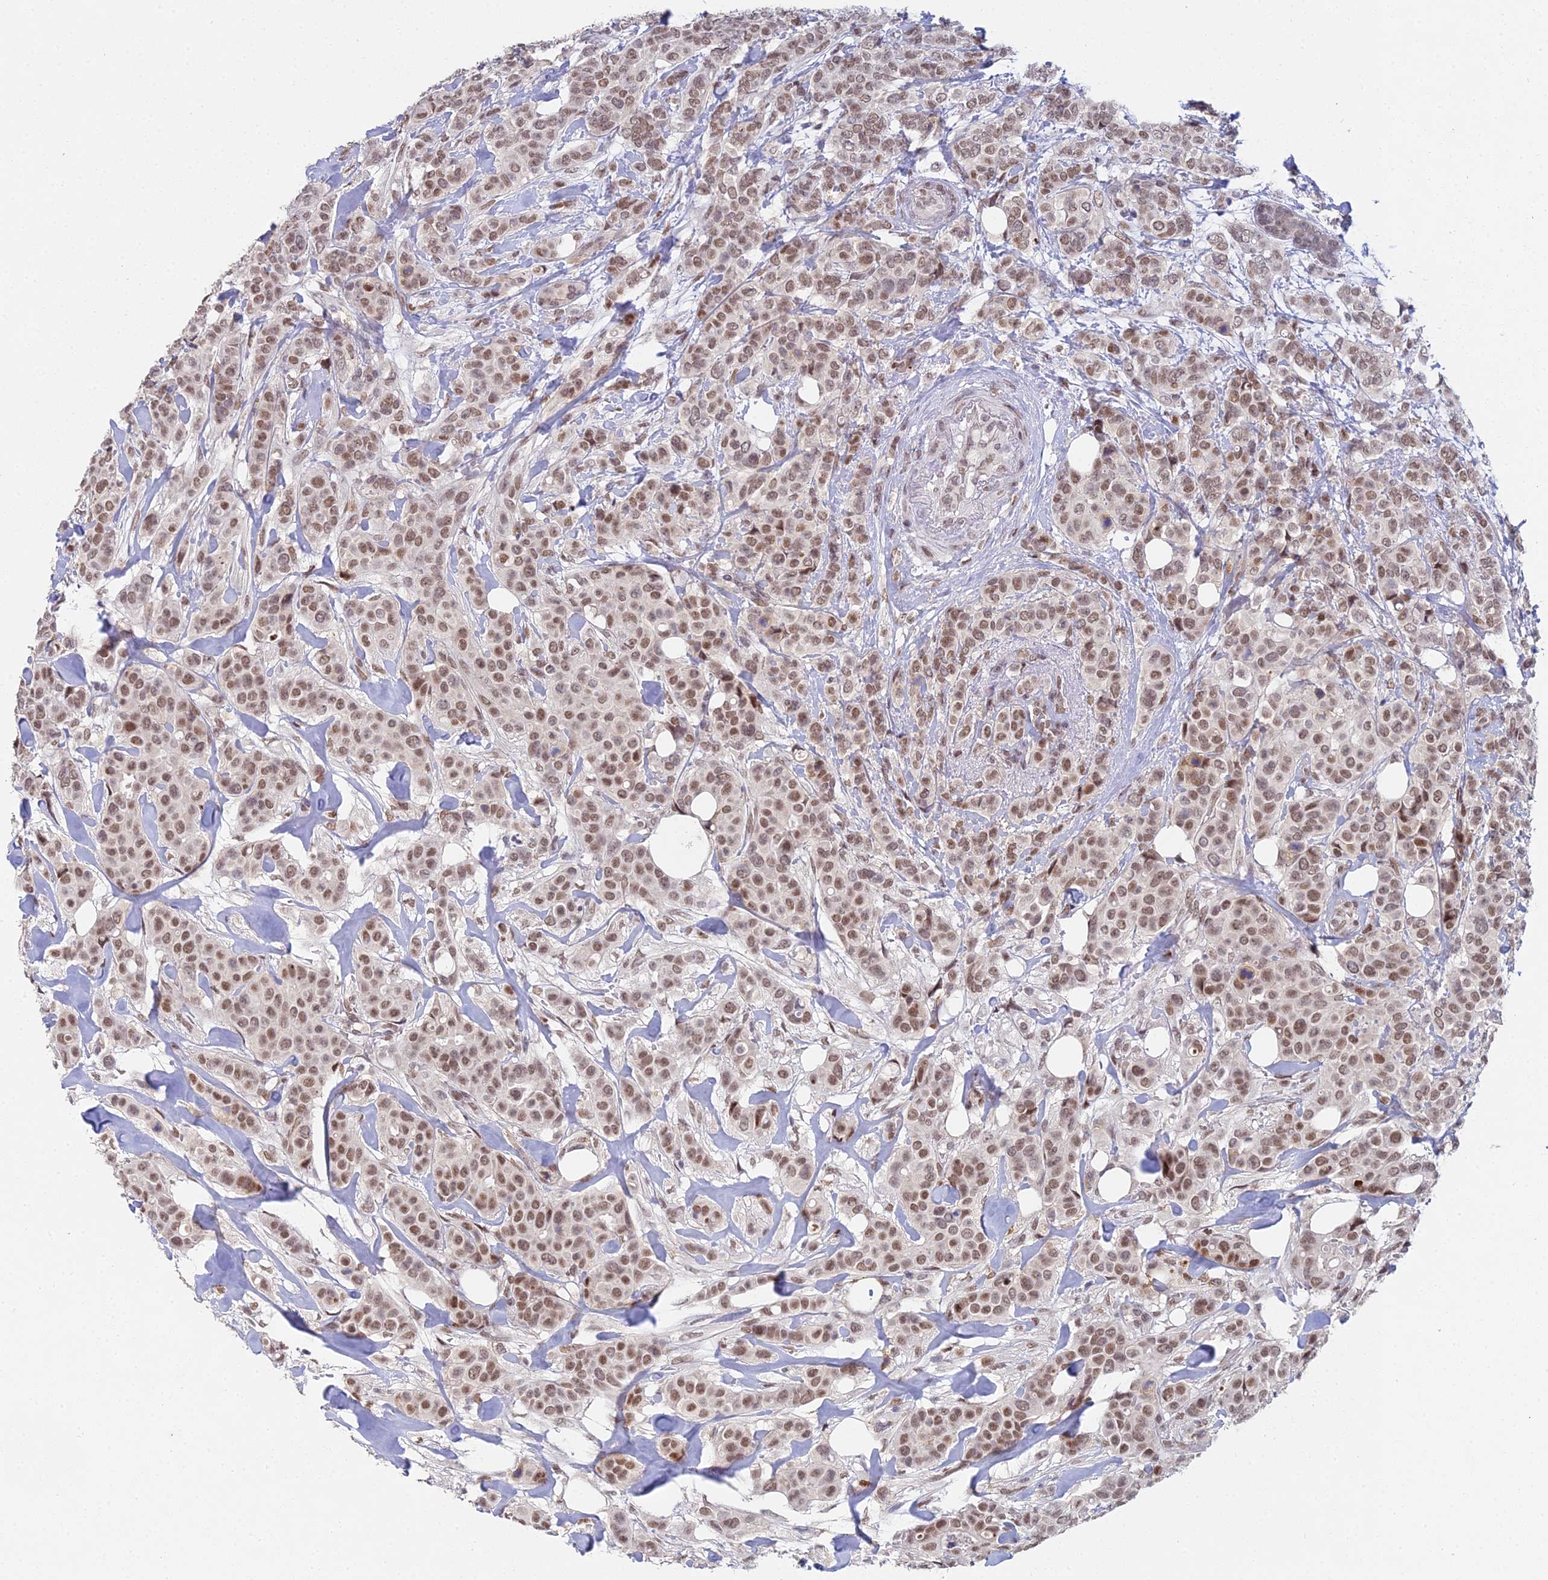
{"staining": {"intensity": "moderate", "quantity": ">75%", "location": "nuclear"}, "tissue": "breast cancer", "cell_type": "Tumor cells", "image_type": "cancer", "snomed": [{"axis": "morphology", "description": "Lobular carcinoma"}, {"axis": "topography", "description": "Breast"}], "caption": "The immunohistochemical stain shows moderate nuclear expression in tumor cells of lobular carcinoma (breast) tissue. (IHC, brightfield microscopy, high magnification).", "gene": "ABHD17A", "patient": {"sex": "female", "age": 51}}